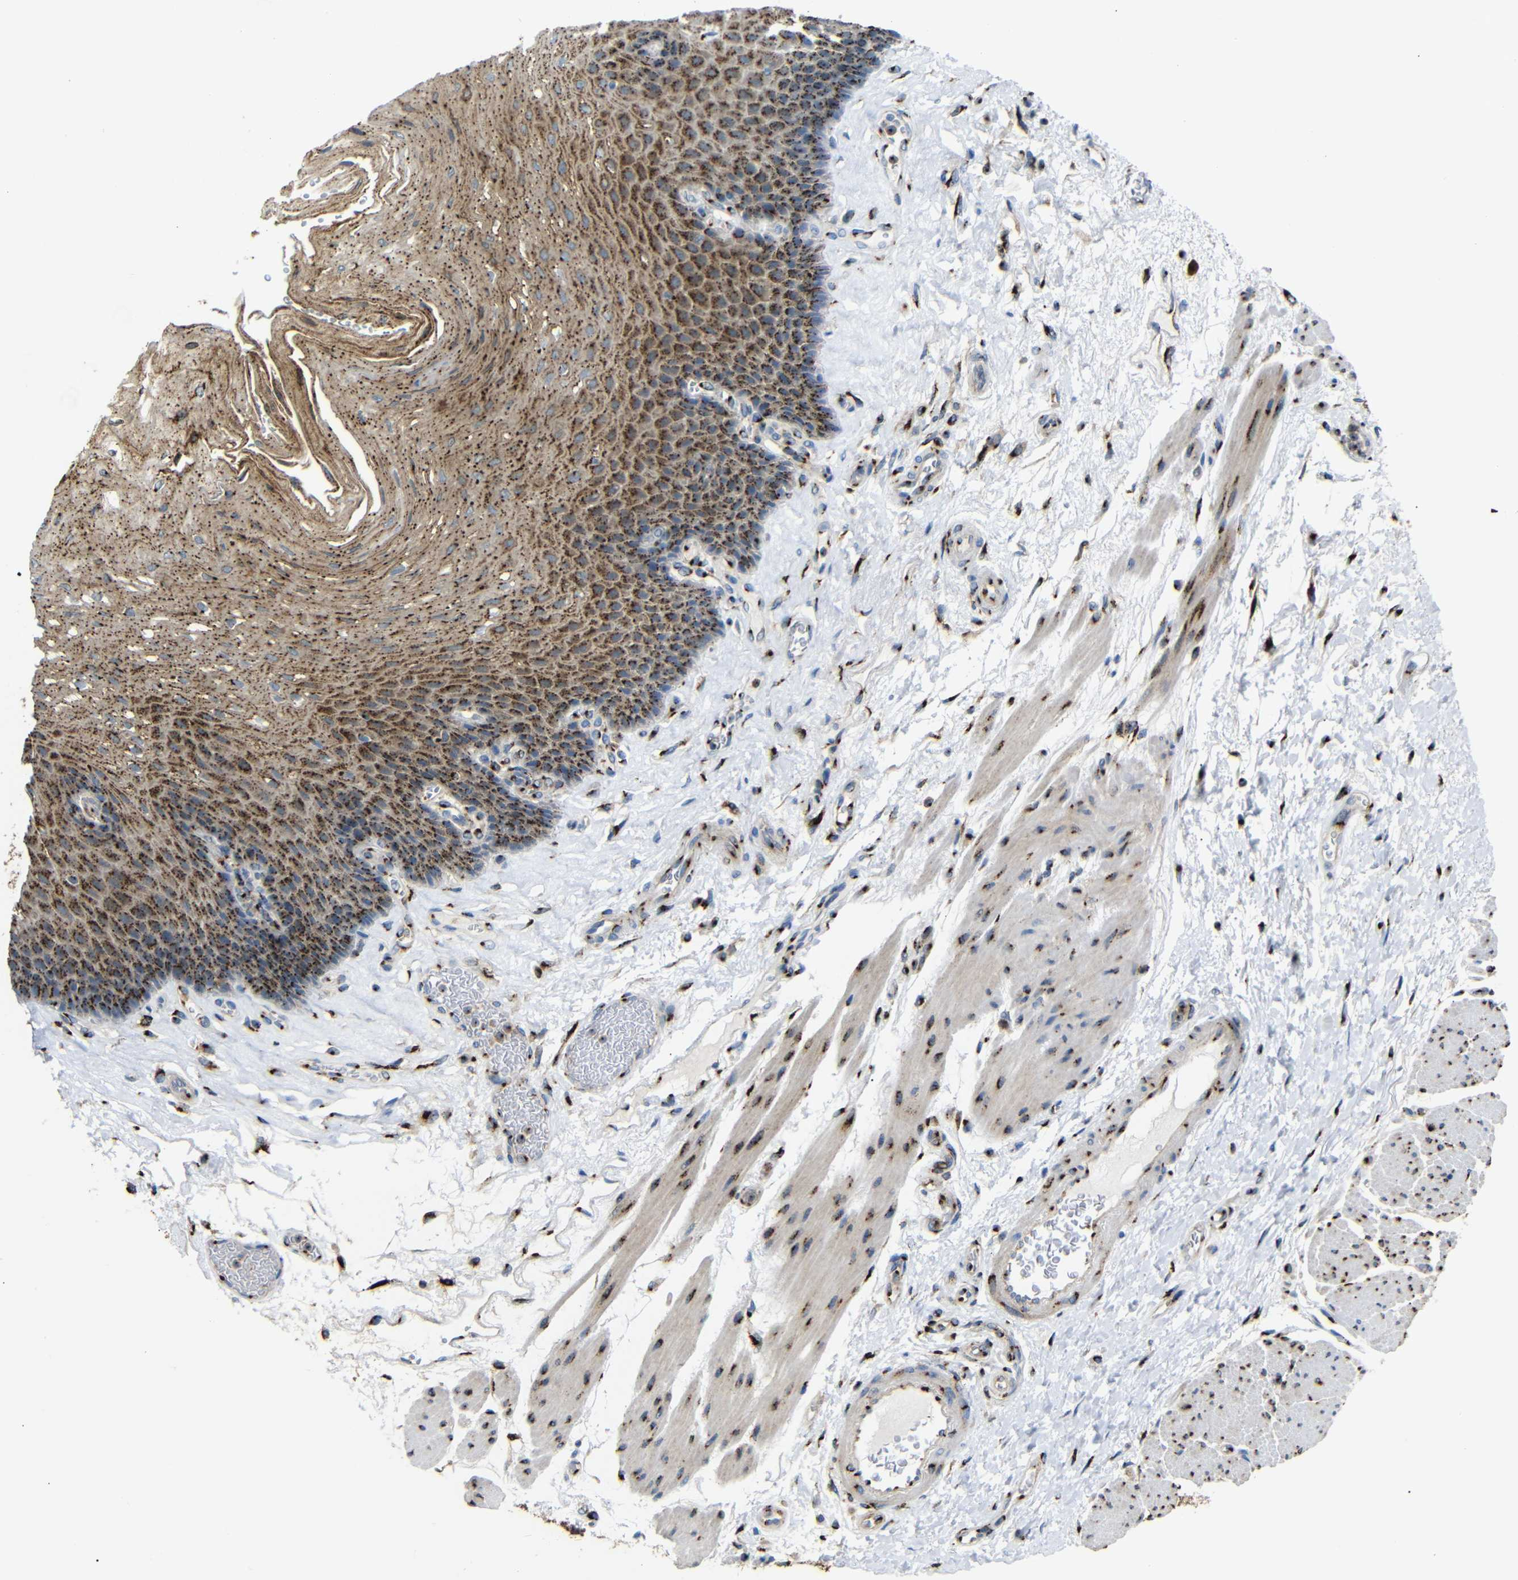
{"staining": {"intensity": "strong", "quantity": ">75%", "location": "cytoplasmic/membranous"}, "tissue": "esophagus", "cell_type": "Squamous epithelial cells", "image_type": "normal", "snomed": [{"axis": "morphology", "description": "Normal tissue, NOS"}, {"axis": "topography", "description": "Esophagus"}], "caption": "This image exhibits immunohistochemistry (IHC) staining of unremarkable human esophagus, with high strong cytoplasmic/membranous staining in about >75% of squamous epithelial cells.", "gene": "TGOLN2", "patient": {"sex": "female", "age": 72}}